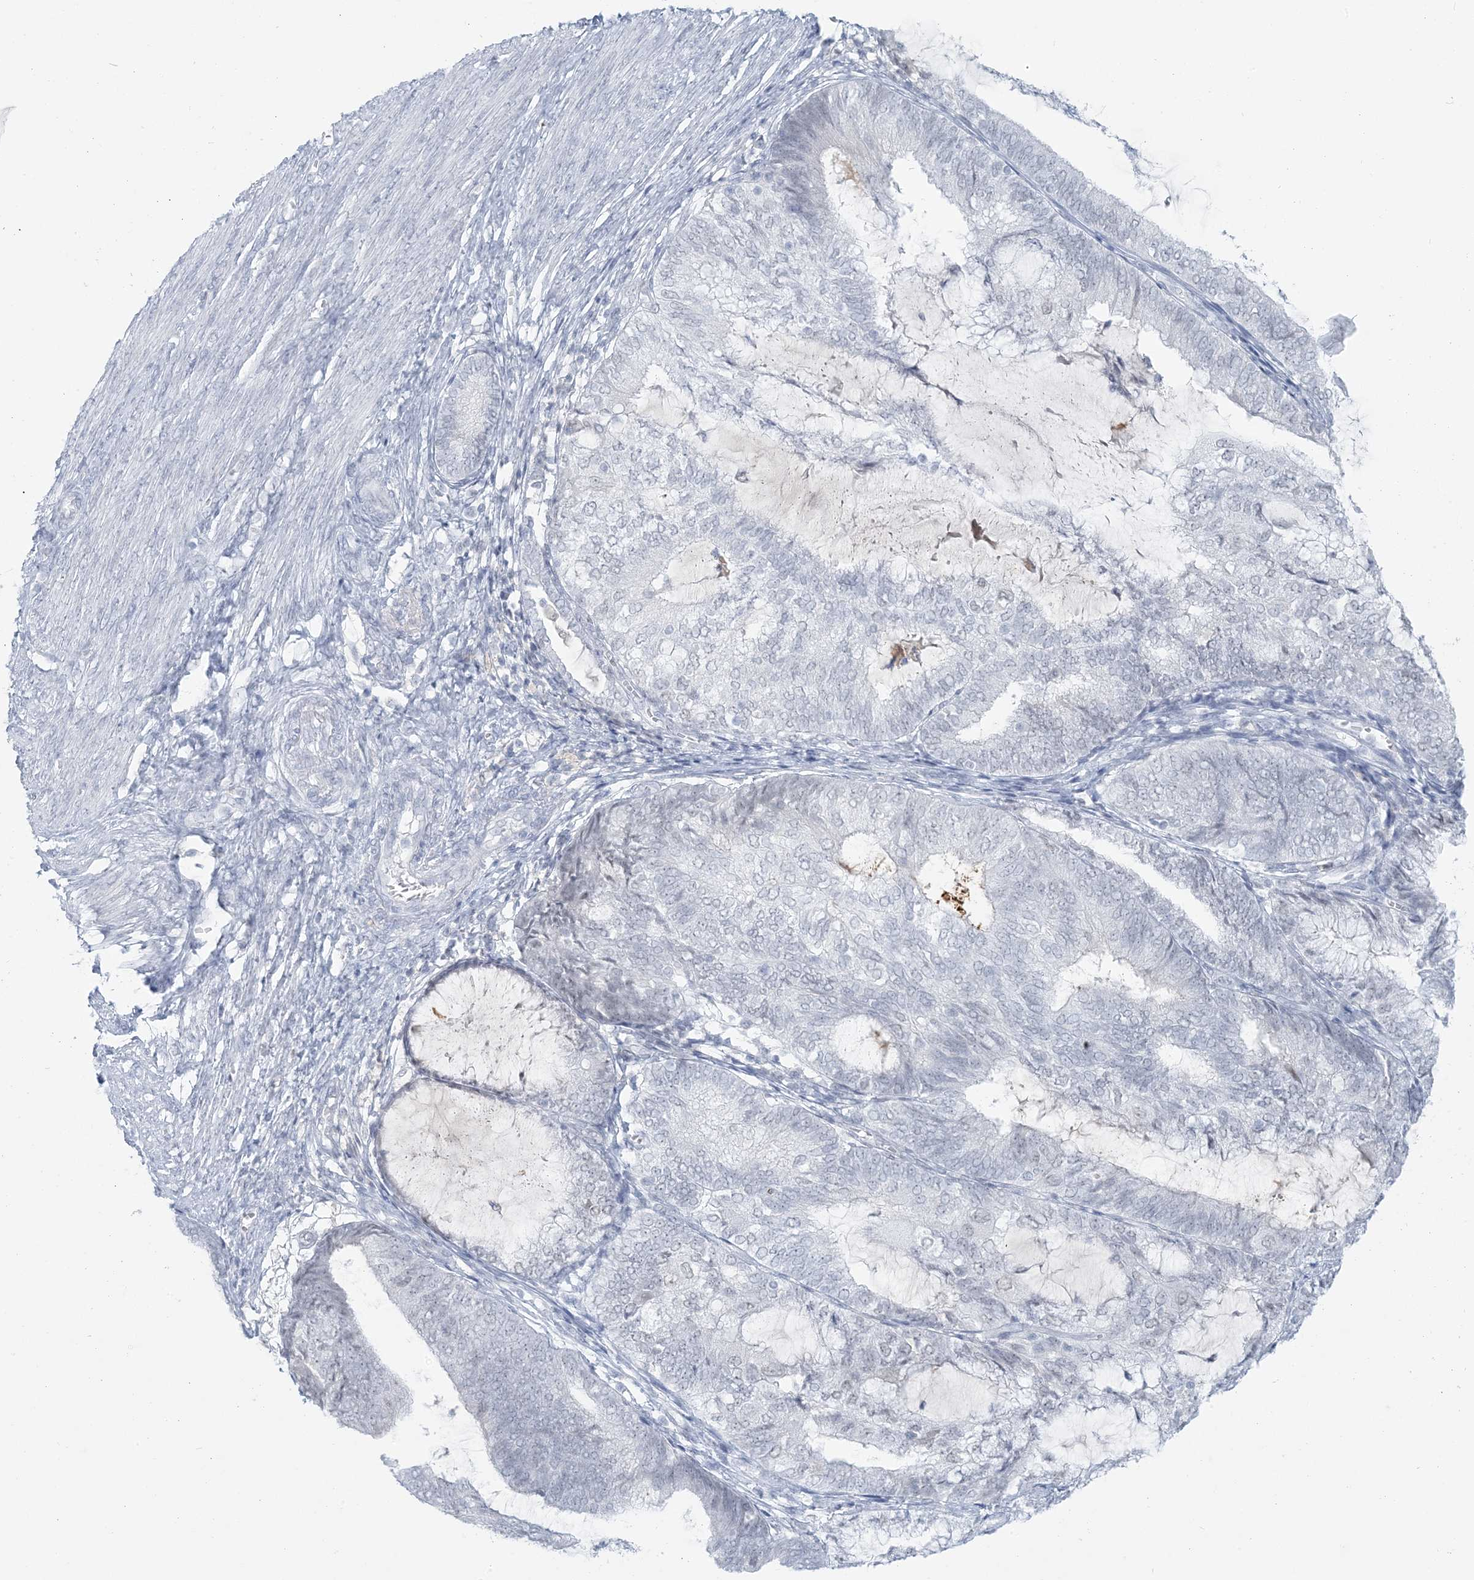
{"staining": {"intensity": "negative", "quantity": "none", "location": "none"}, "tissue": "endometrial cancer", "cell_type": "Tumor cells", "image_type": "cancer", "snomed": [{"axis": "morphology", "description": "Adenocarcinoma, NOS"}, {"axis": "topography", "description": "Endometrium"}], "caption": "Image shows no protein expression in tumor cells of endometrial cancer tissue.", "gene": "SCML1", "patient": {"sex": "female", "age": 81}}